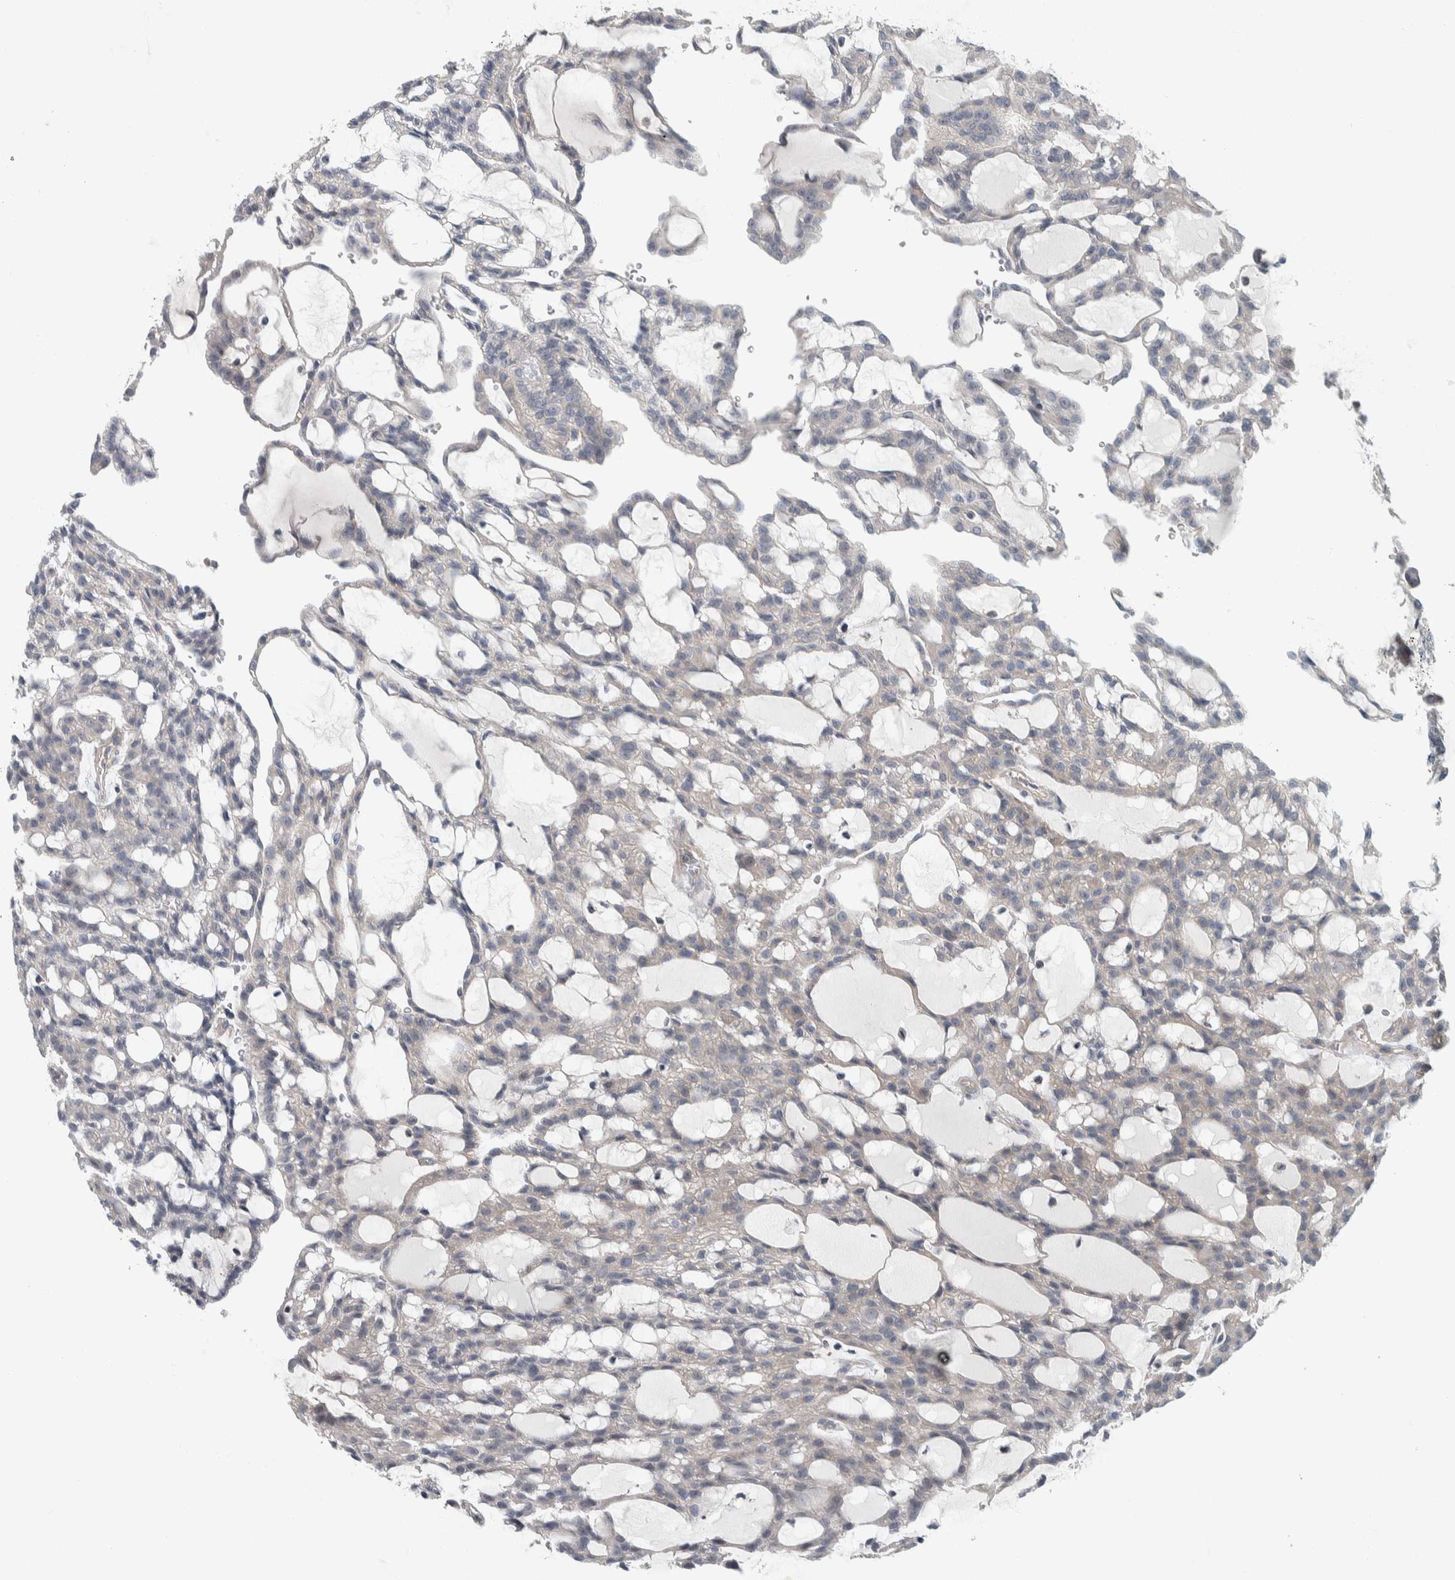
{"staining": {"intensity": "negative", "quantity": "none", "location": "none"}, "tissue": "renal cancer", "cell_type": "Tumor cells", "image_type": "cancer", "snomed": [{"axis": "morphology", "description": "Adenocarcinoma, NOS"}, {"axis": "topography", "description": "Kidney"}], "caption": "A micrograph of renal adenocarcinoma stained for a protein exhibits no brown staining in tumor cells.", "gene": "KCNJ3", "patient": {"sex": "male", "age": 63}}